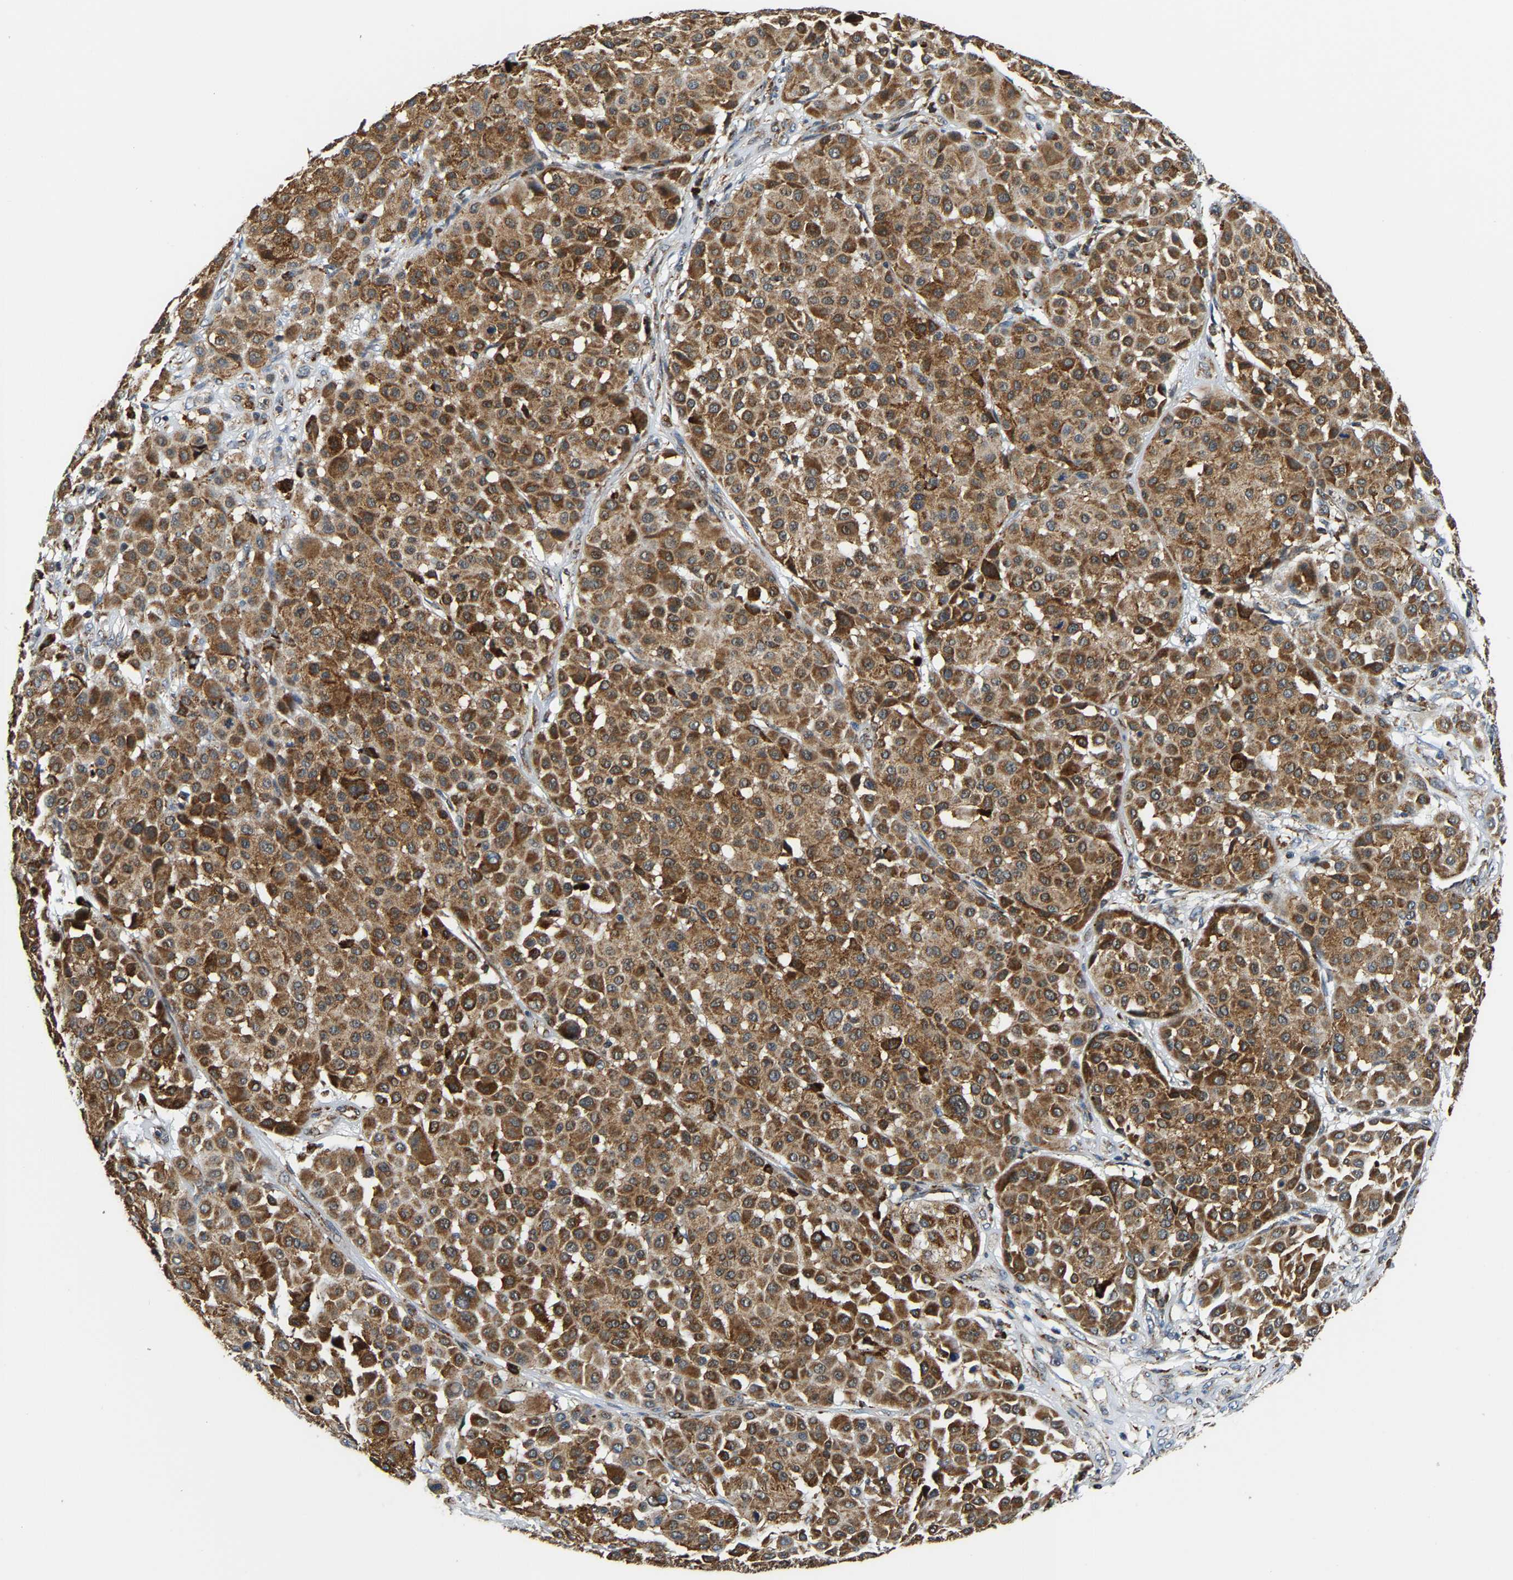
{"staining": {"intensity": "strong", "quantity": ">75%", "location": "cytoplasmic/membranous"}, "tissue": "melanoma", "cell_type": "Tumor cells", "image_type": "cancer", "snomed": [{"axis": "morphology", "description": "Malignant melanoma, Metastatic site"}, {"axis": "topography", "description": "Soft tissue"}], "caption": "Protein staining of malignant melanoma (metastatic site) tissue displays strong cytoplasmic/membranous expression in approximately >75% of tumor cells. (Brightfield microscopy of DAB IHC at high magnification).", "gene": "GIMAP7", "patient": {"sex": "male", "age": 41}}